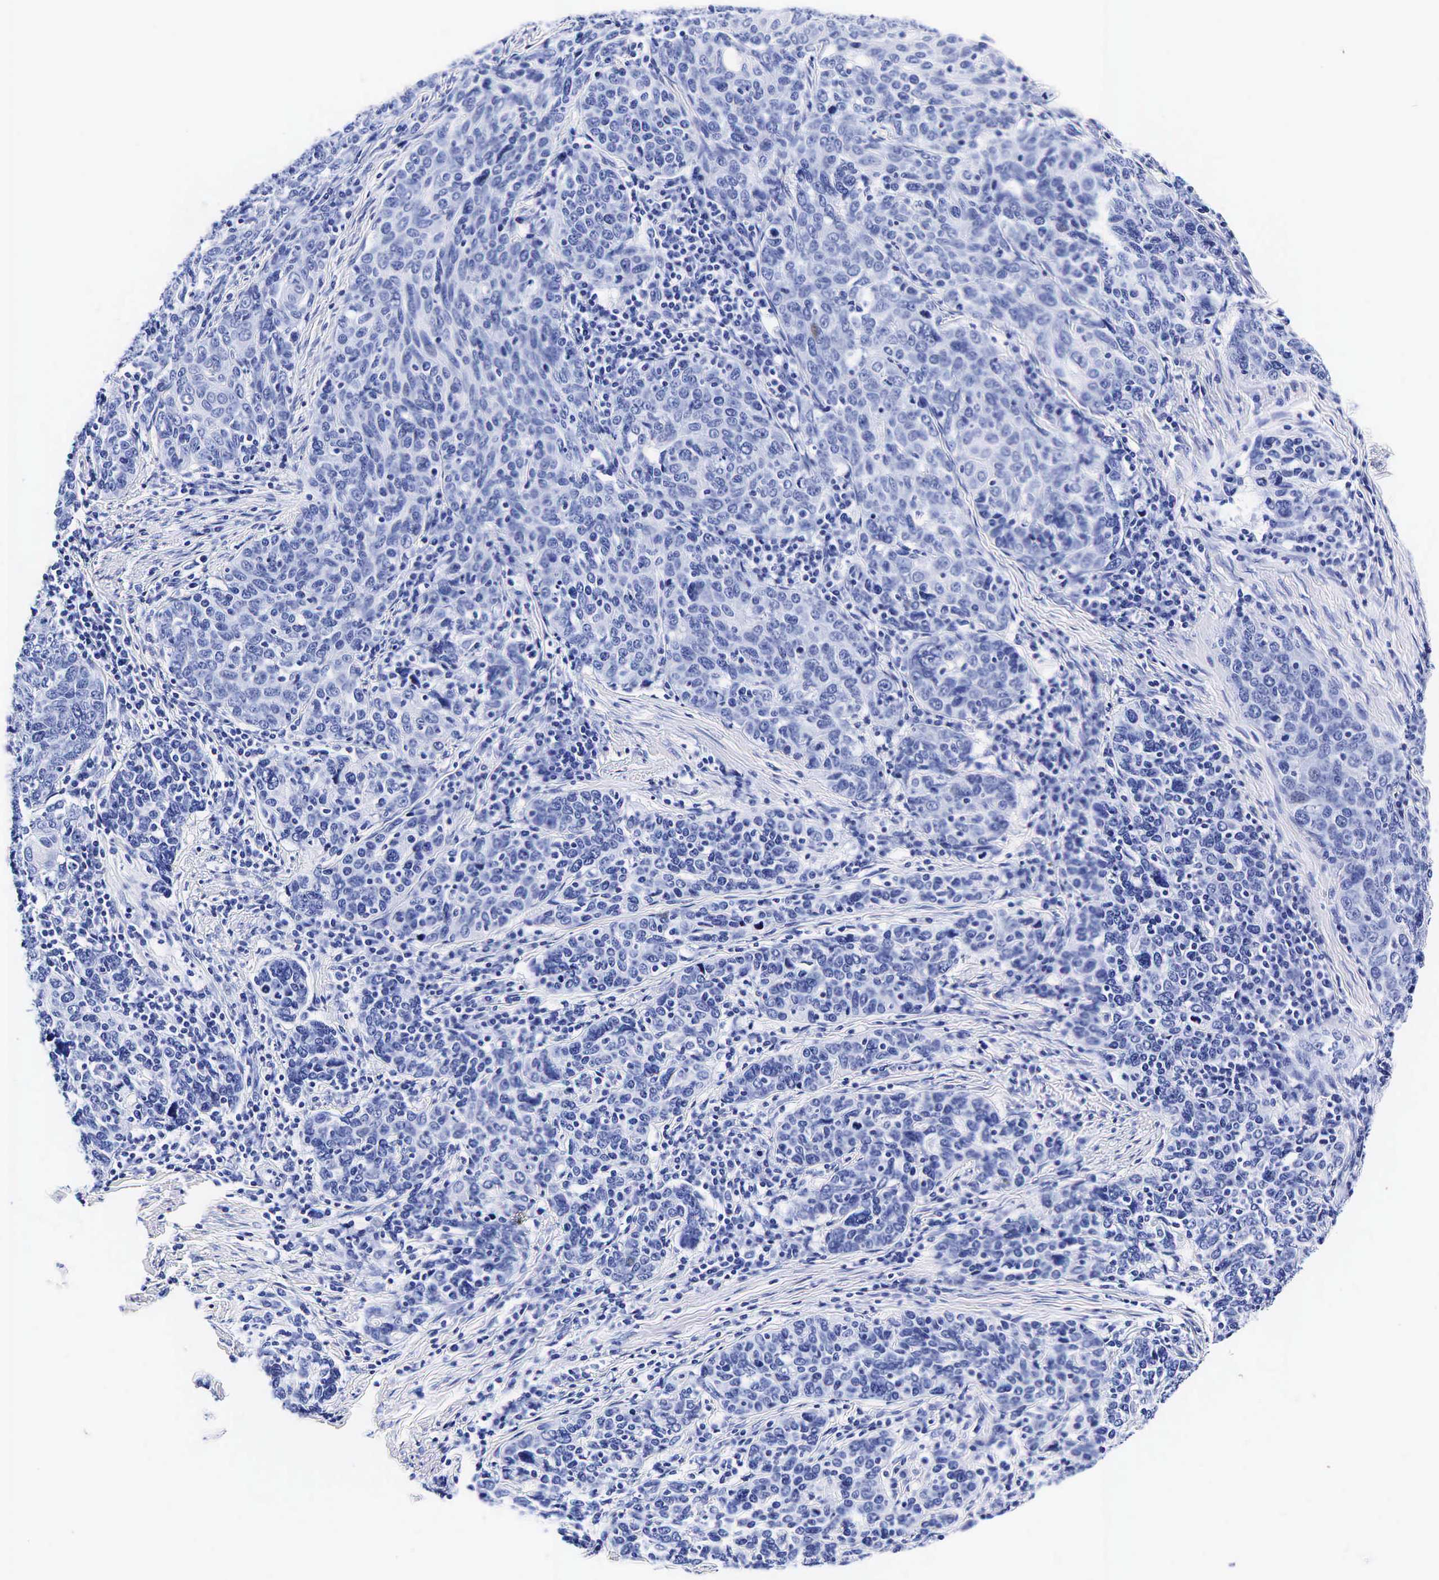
{"staining": {"intensity": "negative", "quantity": "none", "location": "none"}, "tissue": "cervical cancer", "cell_type": "Tumor cells", "image_type": "cancer", "snomed": [{"axis": "morphology", "description": "Squamous cell carcinoma, NOS"}, {"axis": "topography", "description": "Cervix"}], "caption": "Immunohistochemical staining of human cervical squamous cell carcinoma demonstrates no significant staining in tumor cells.", "gene": "KLK3", "patient": {"sex": "female", "age": 41}}